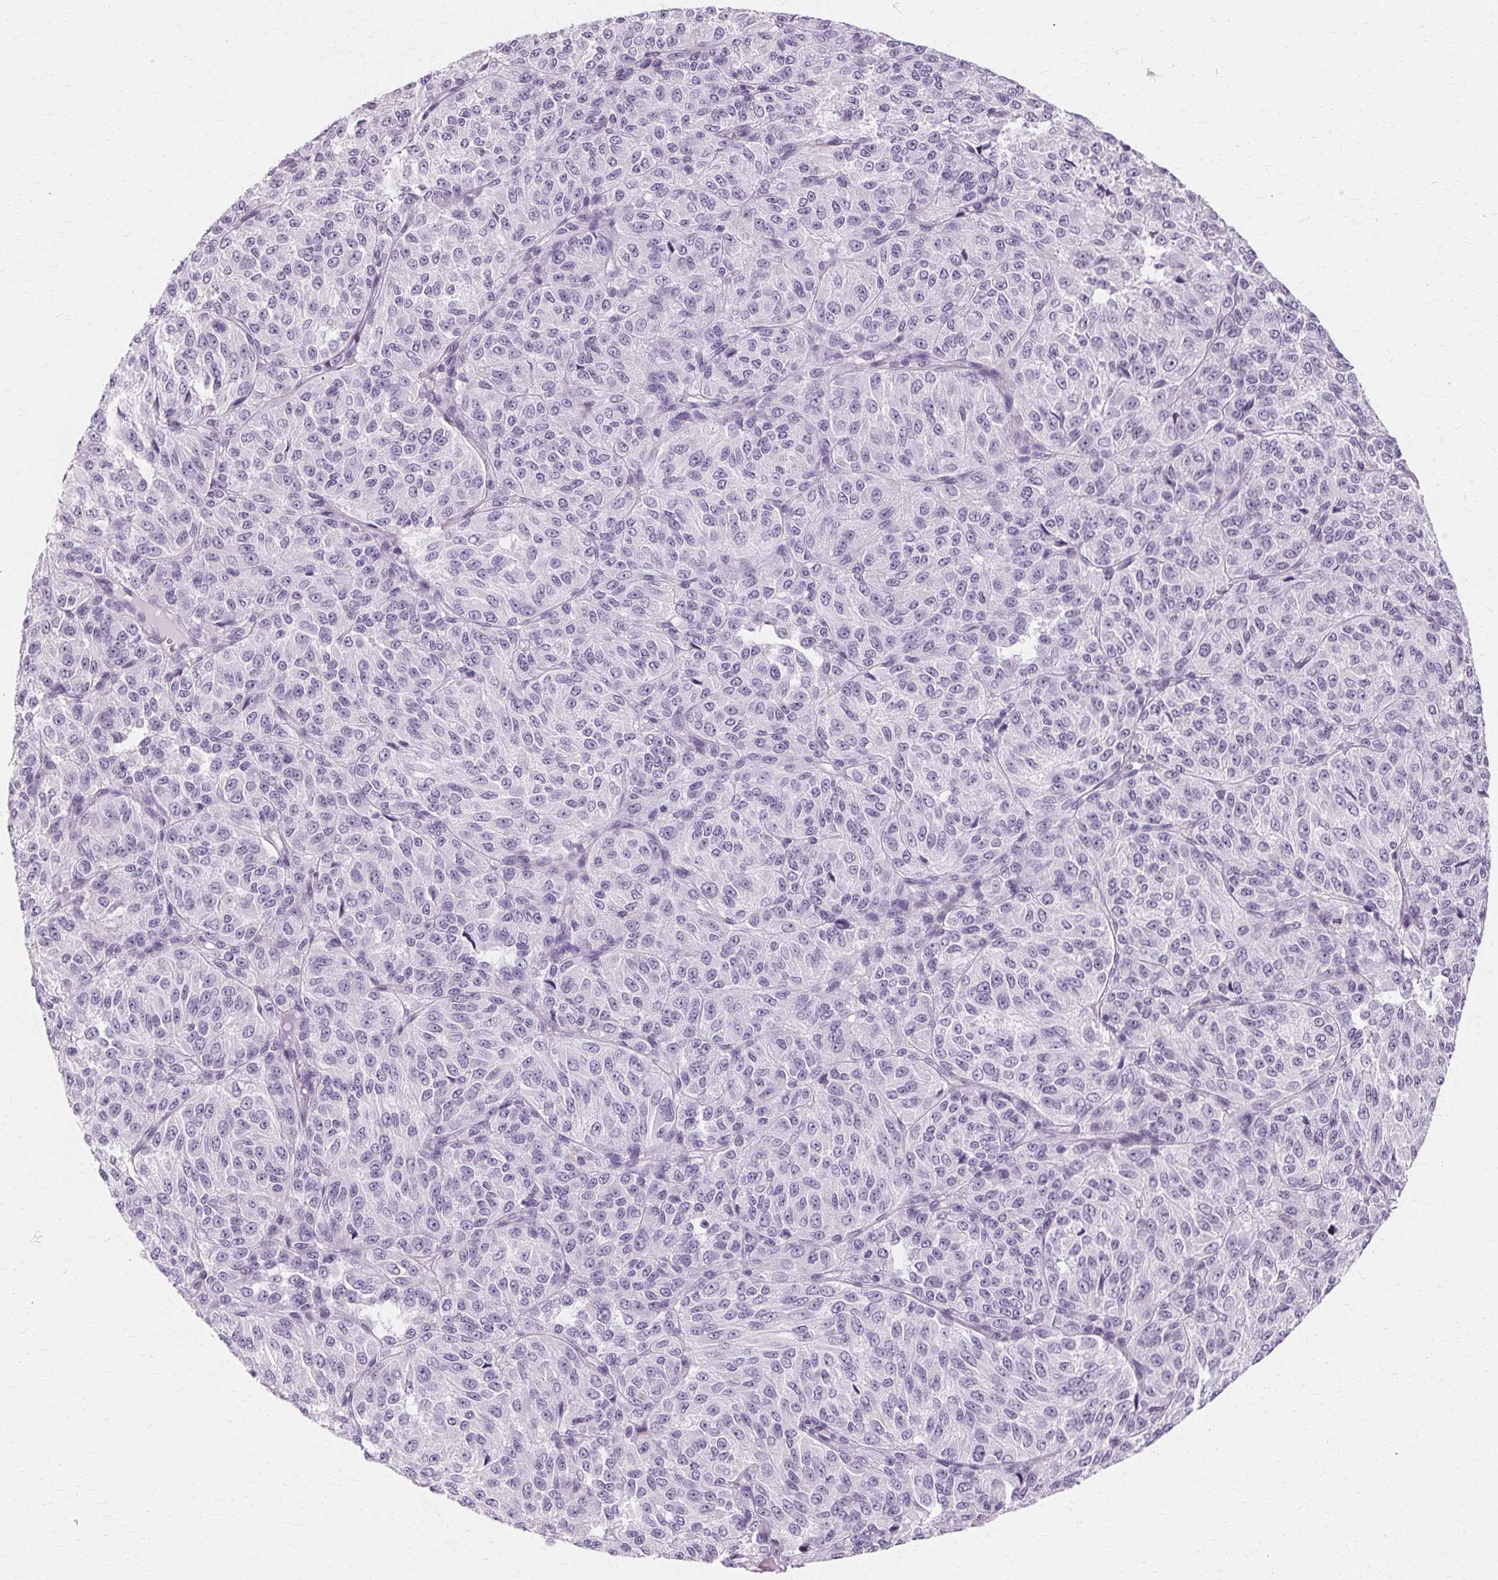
{"staining": {"intensity": "negative", "quantity": "none", "location": "none"}, "tissue": "melanoma", "cell_type": "Tumor cells", "image_type": "cancer", "snomed": [{"axis": "morphology", "description": "Malignant melanoma, Metastatic site"}, {"axis": "topography", "description": "Brain"}], "caption": "High power microscopy photomicrograph of an immunohistochemistry (IHC) micrograph of melanoma, revealing no significant expression in tumor cells.", "gene": "KRT6C", "patient": {"sex": "female", "age": 56}}